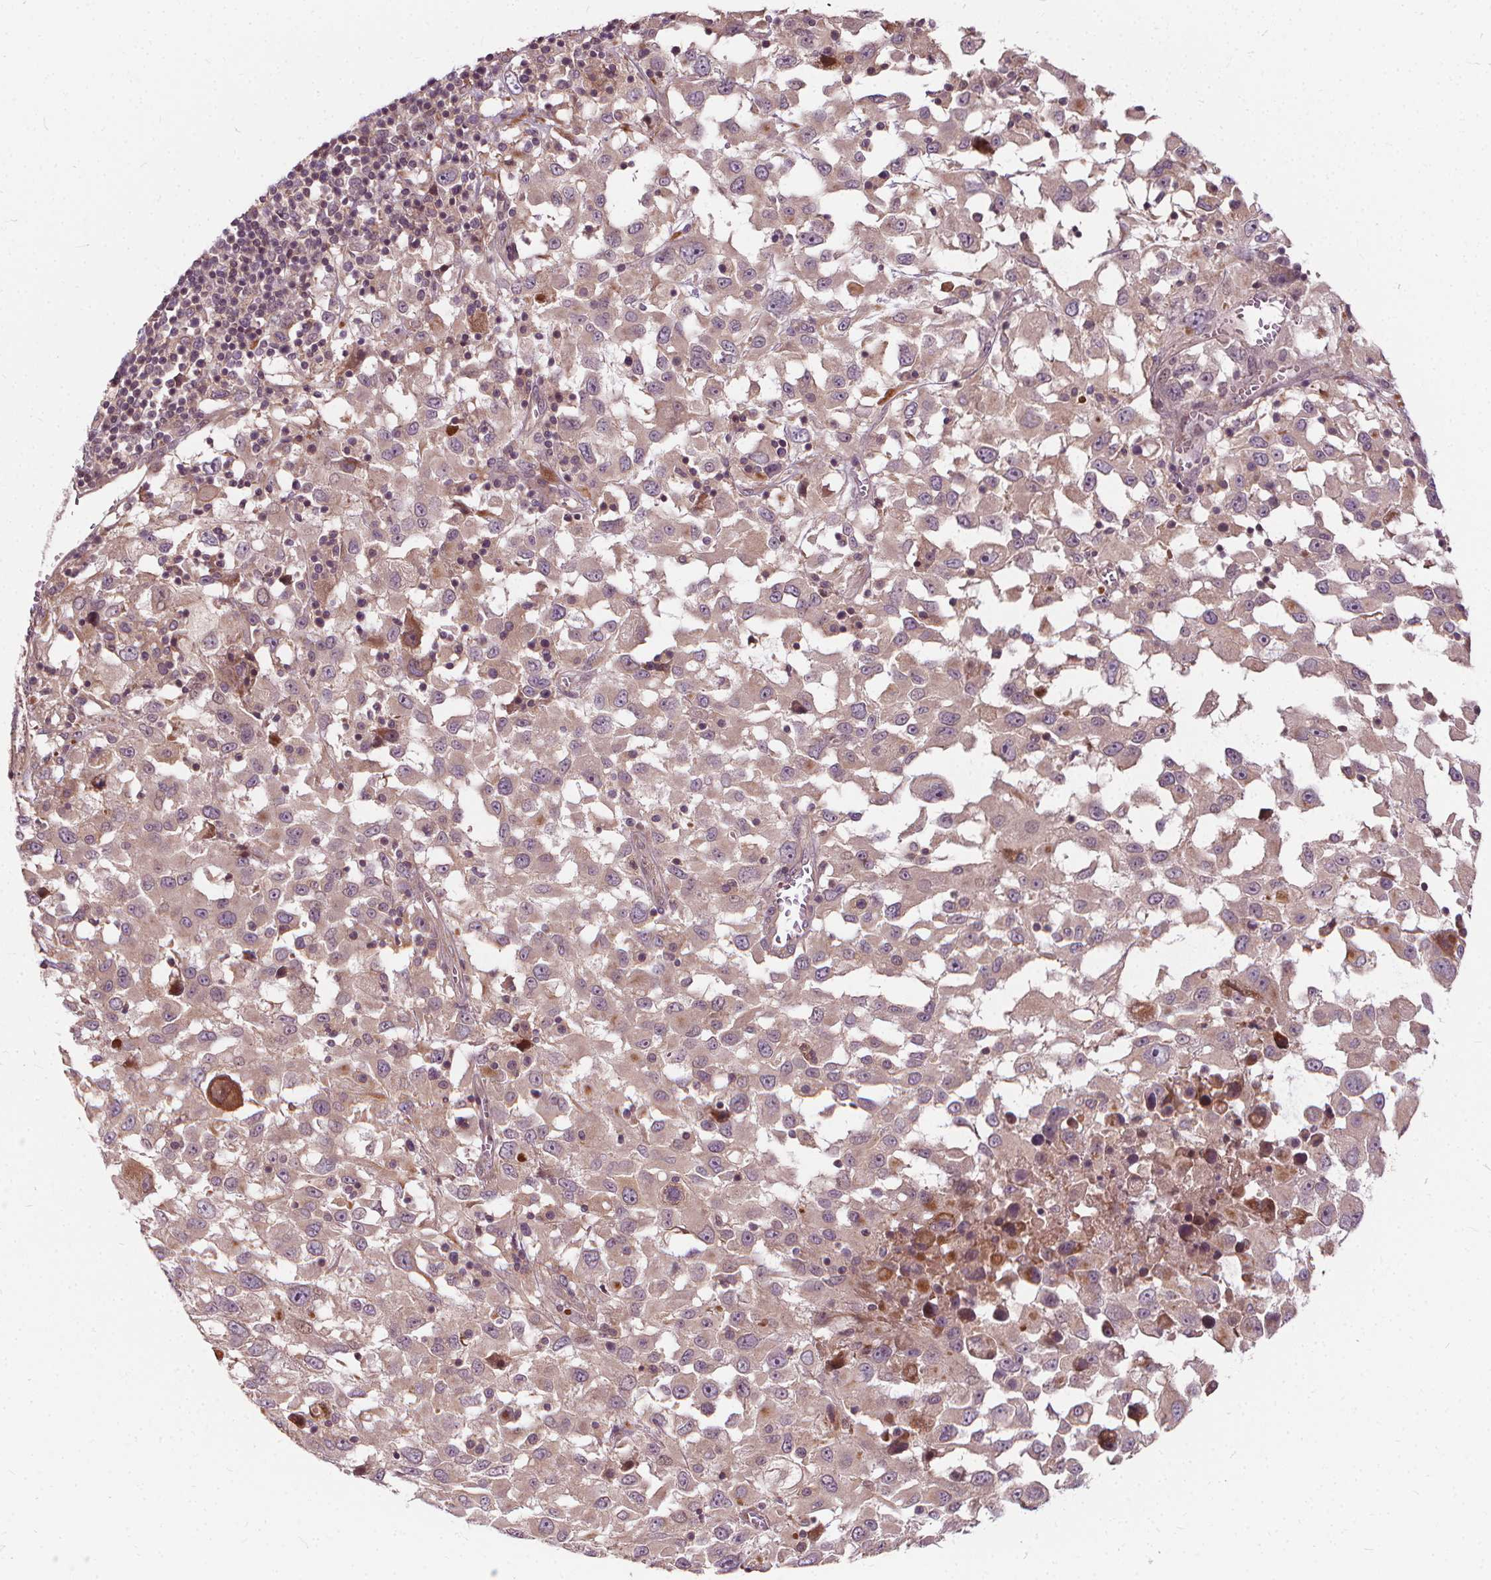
{"staining": {"intensity": "negative", "quantity": "none", "location": "none"}, "tissue": "melanoma", "cell_type": "Tumor cells", "image_type": "cancer", "snomed": [{"axis": "morphology", "description": "Malignant melanoma, Metastatic site"}, {"axis": "topography", "description": "Soft tissue"}], "caption": "Protein analysis of malignant melanoma (metastatic site) demonstrates no significant expression in tumor cells.", "gene": "INPP5E", "patient": {"sex": "male", "age": 50}}